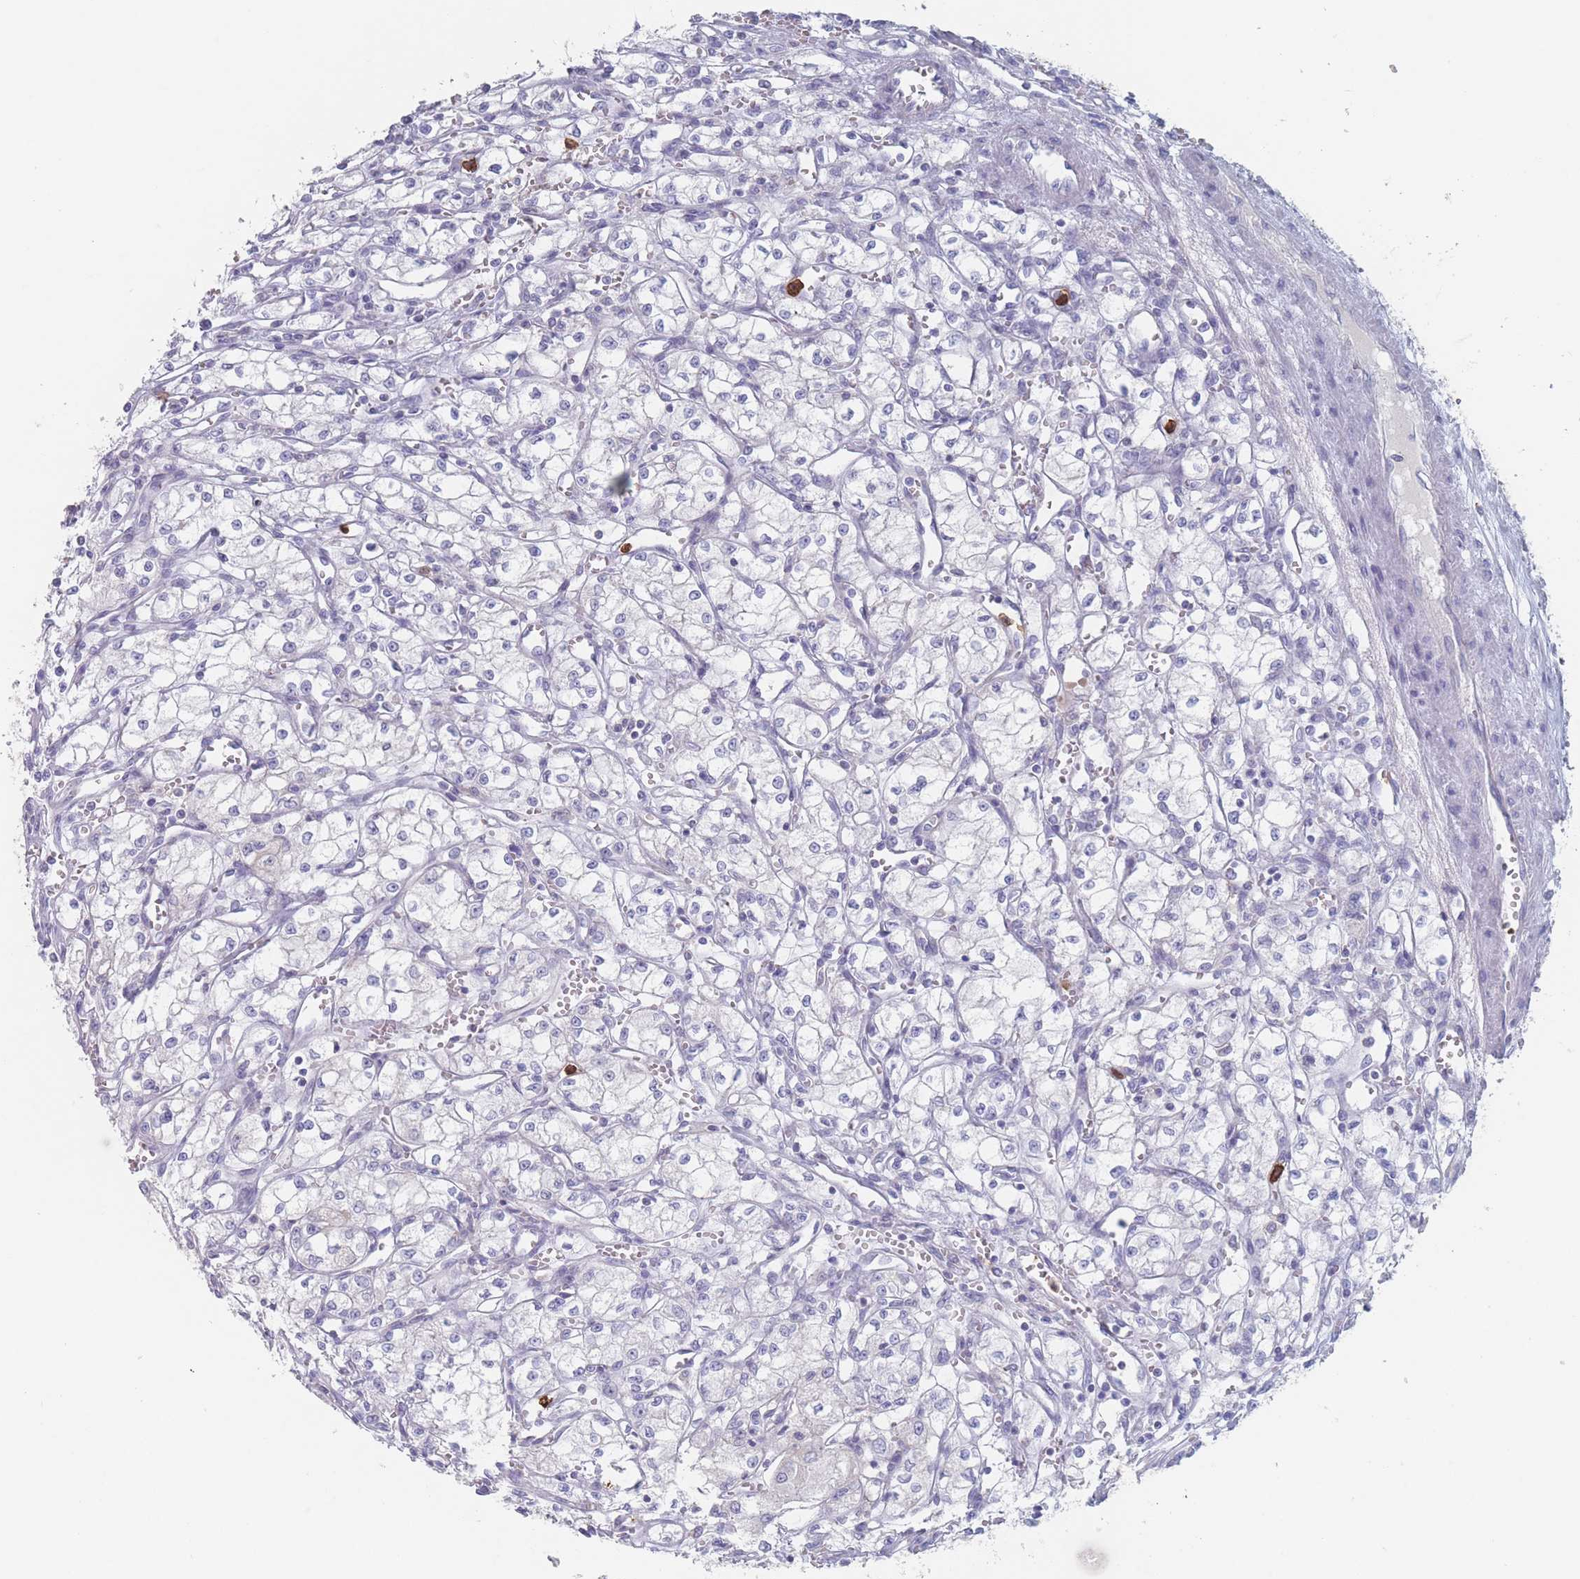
{"staining": {"intensity": "negative", "quantity": "none", "location": "none"}, "tissue": "renal cancer", "cell_type": "Tumor cells", "image_type": "cancer", "snomed": [{"axis": "morphology", "description": "Adenocarcinoma, NOS"}, {"axis": "topography", "description": "Kidney"}], "caption": "Histopathology image shows no protein positivity in tumor cells of renal cancer tissue.", "gene": "ATP1A3", "patient": {"sex": "male", "age": 59}}